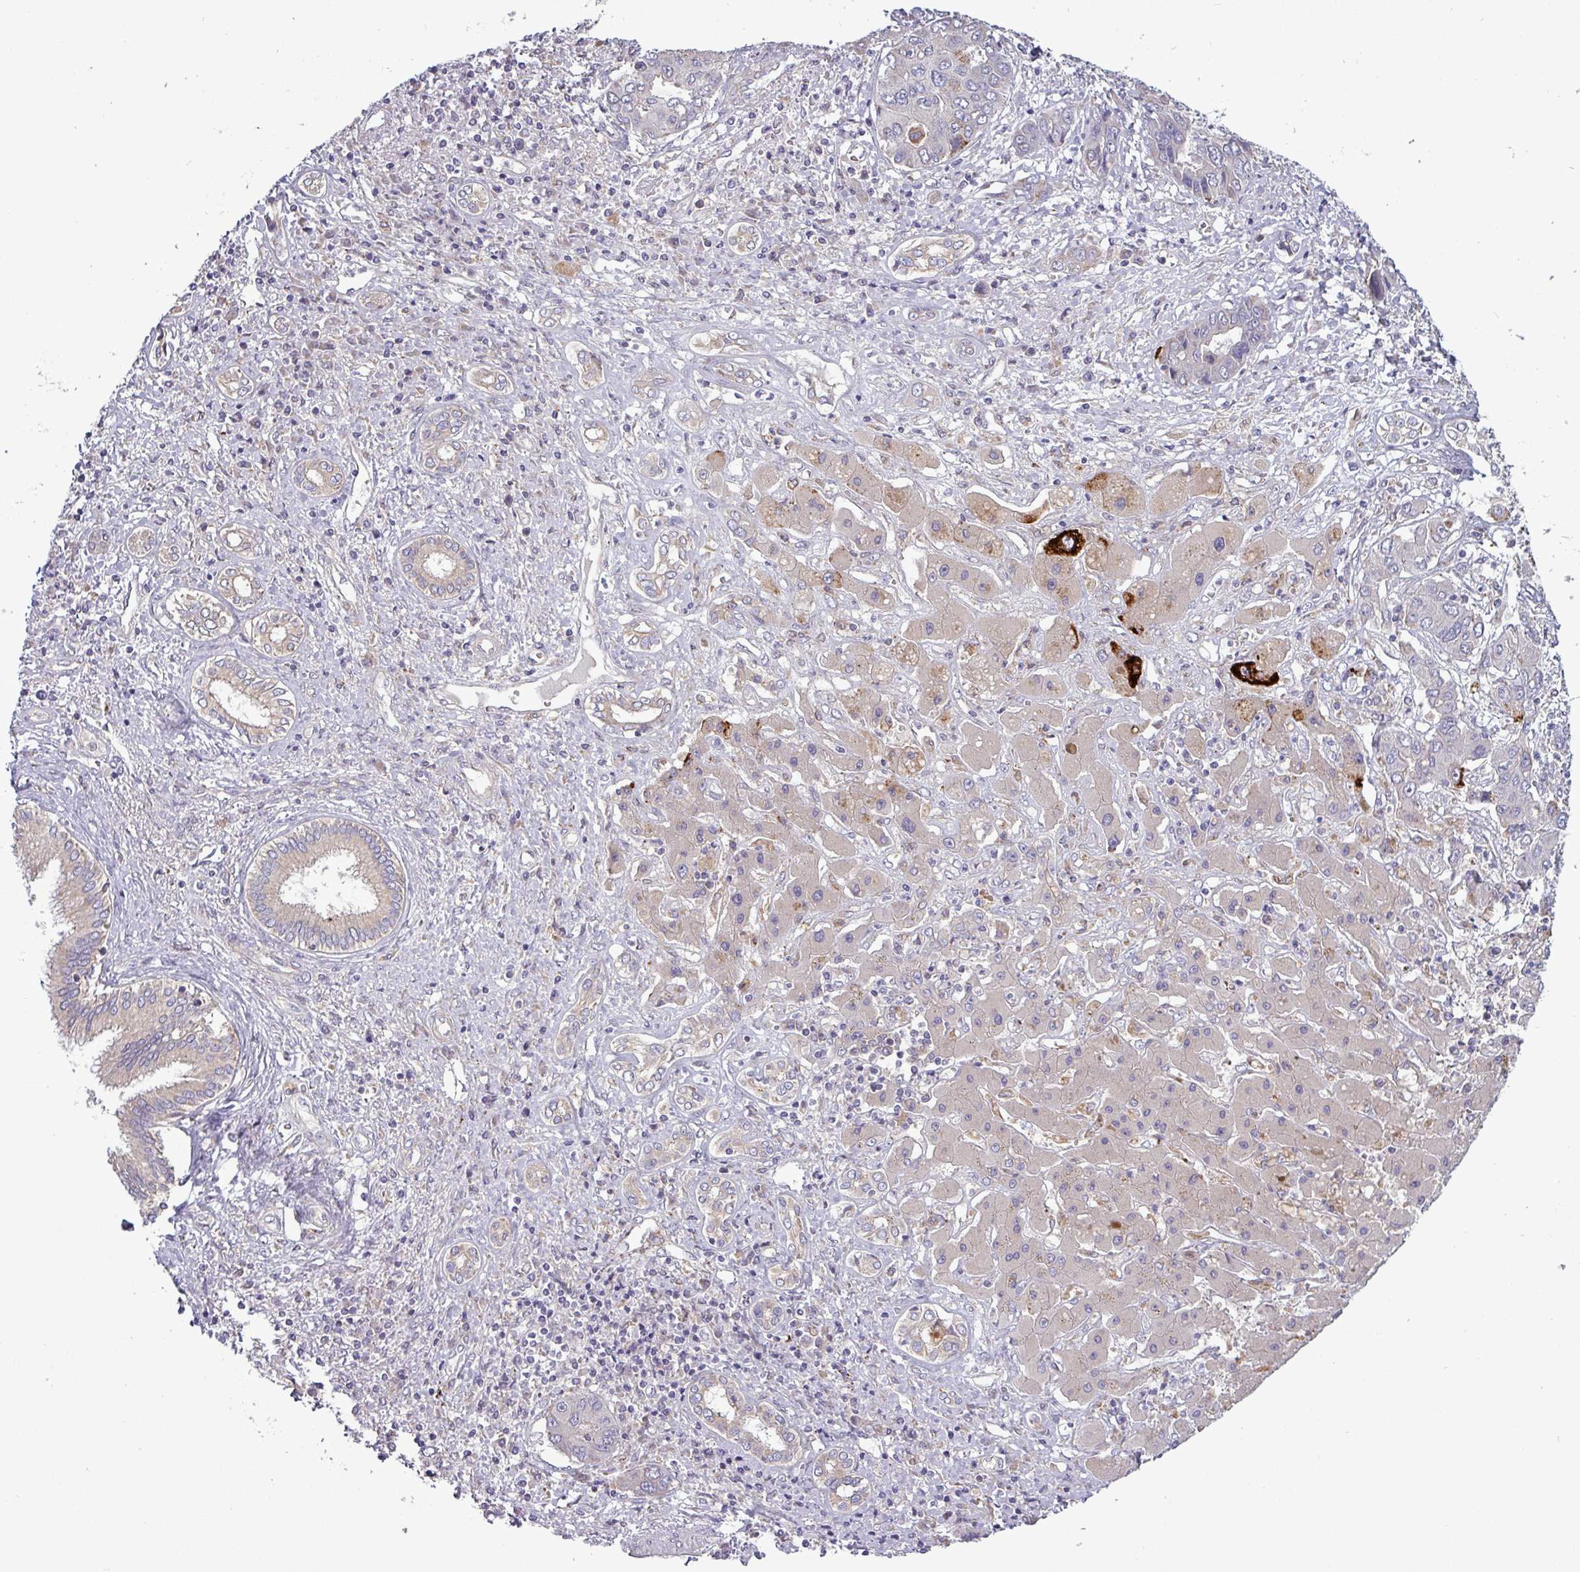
{"staining": {"intensity": "strong", "quantity": "<25%", "location": "cytoplasmic/membranous"}, "tissue": "liver cancer", "cell_type": "Tumor cells", "image_type": "cancer", "snomed": [{"axis": "morphology", "description": "Cholangiocarcinoma"}, {"axis": "topography", "description": "Liver"}], "caption": "Protein expression analysis of human liver cholangiocarcinoma reveals strong cytoplasmic/membranous expression in approximately <25% of tumor cells.", "gene": "PLIN2", "patient": {"sex": "male", "age": 67}}